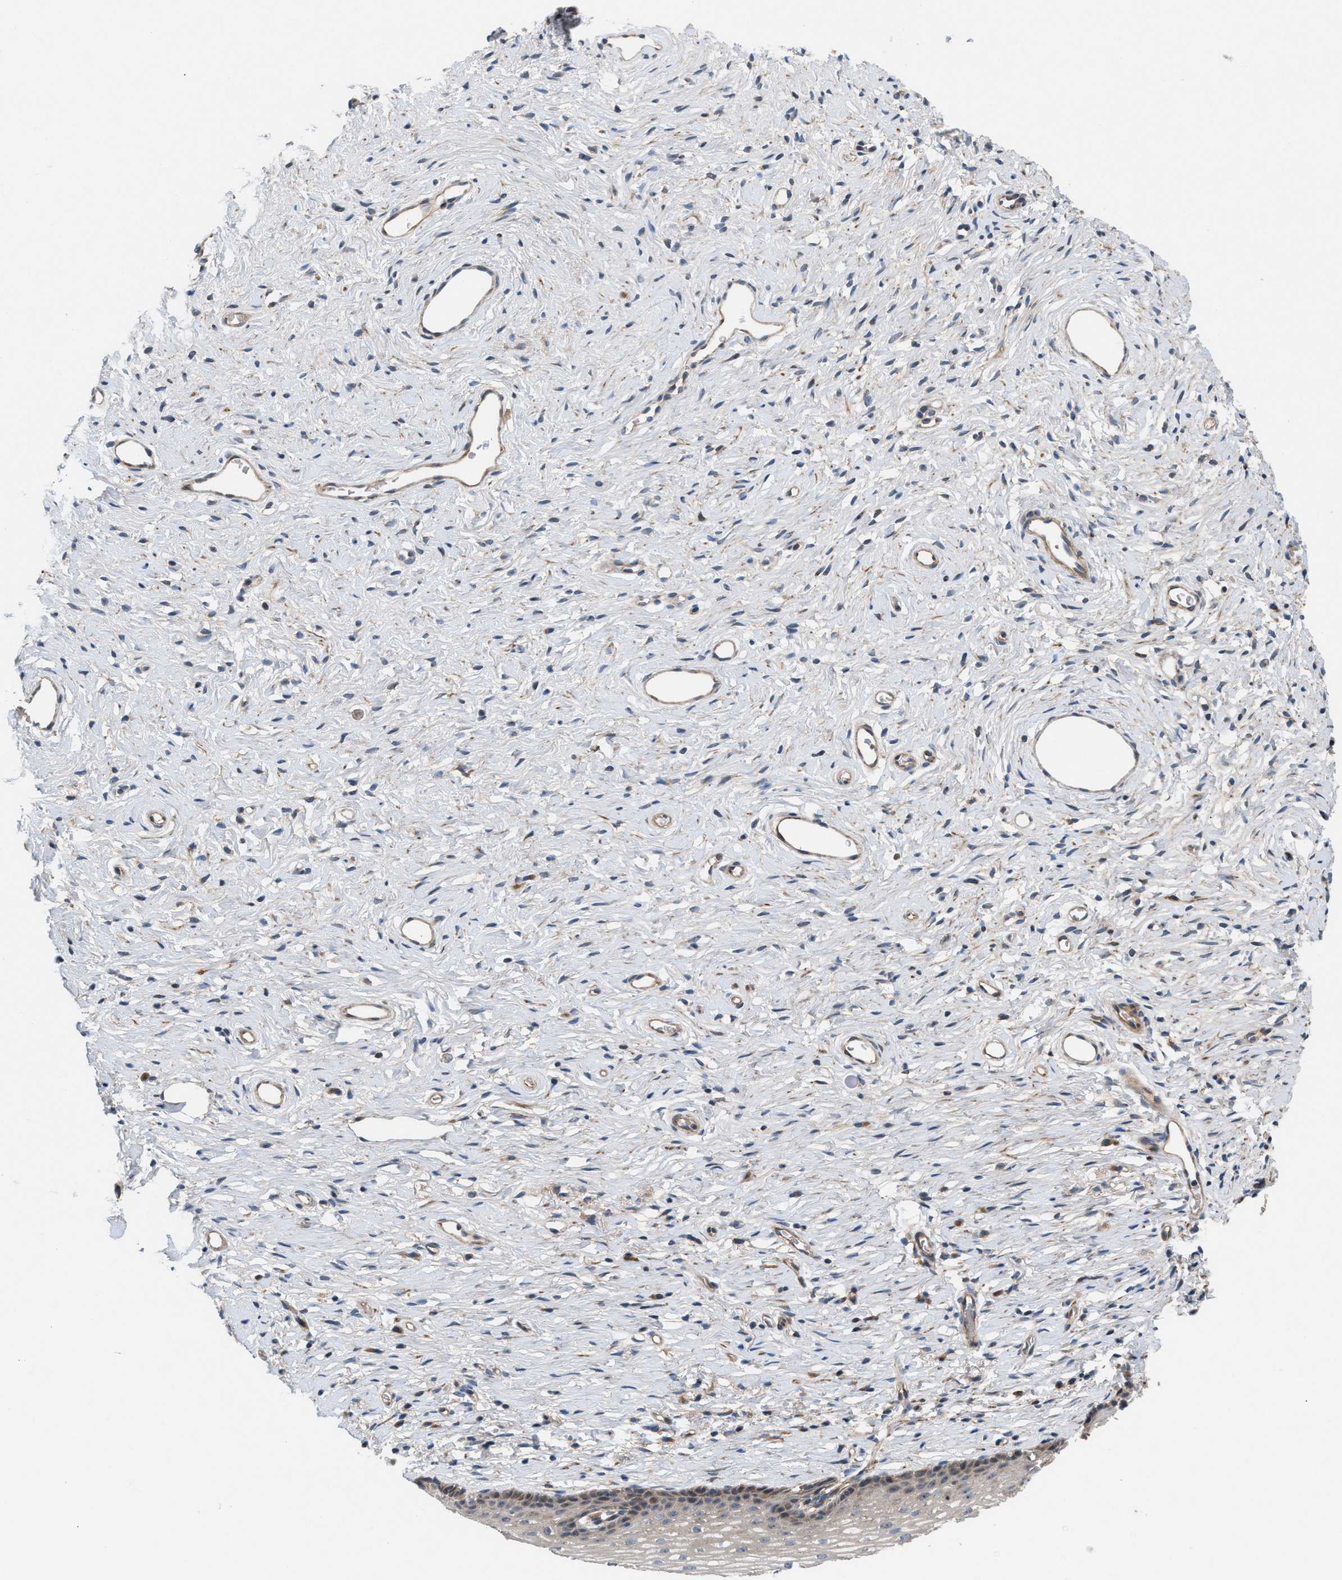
{"staining": {"intensity": "weak", "quantity": "25%-75%", "location": "cytoplasmic/membranous"}, "tissue": "cervix", "cell_type": "Glandular cells", "image_type": "normal", "snomed": [{"axis": "morphology", "description": "Normal tissue, NOS"}, {"axis": "topography", "description": "Cervix"}], "caption": "A high-resolution micrograph shows IHC staining of unremarkable cervix, which demonstrates weak cytoplasmic/membranous staining in approximately 25%-75% of glandular cells.", "gene": "CYB5D1", "patient": {"sex": "female", "age": 77}}